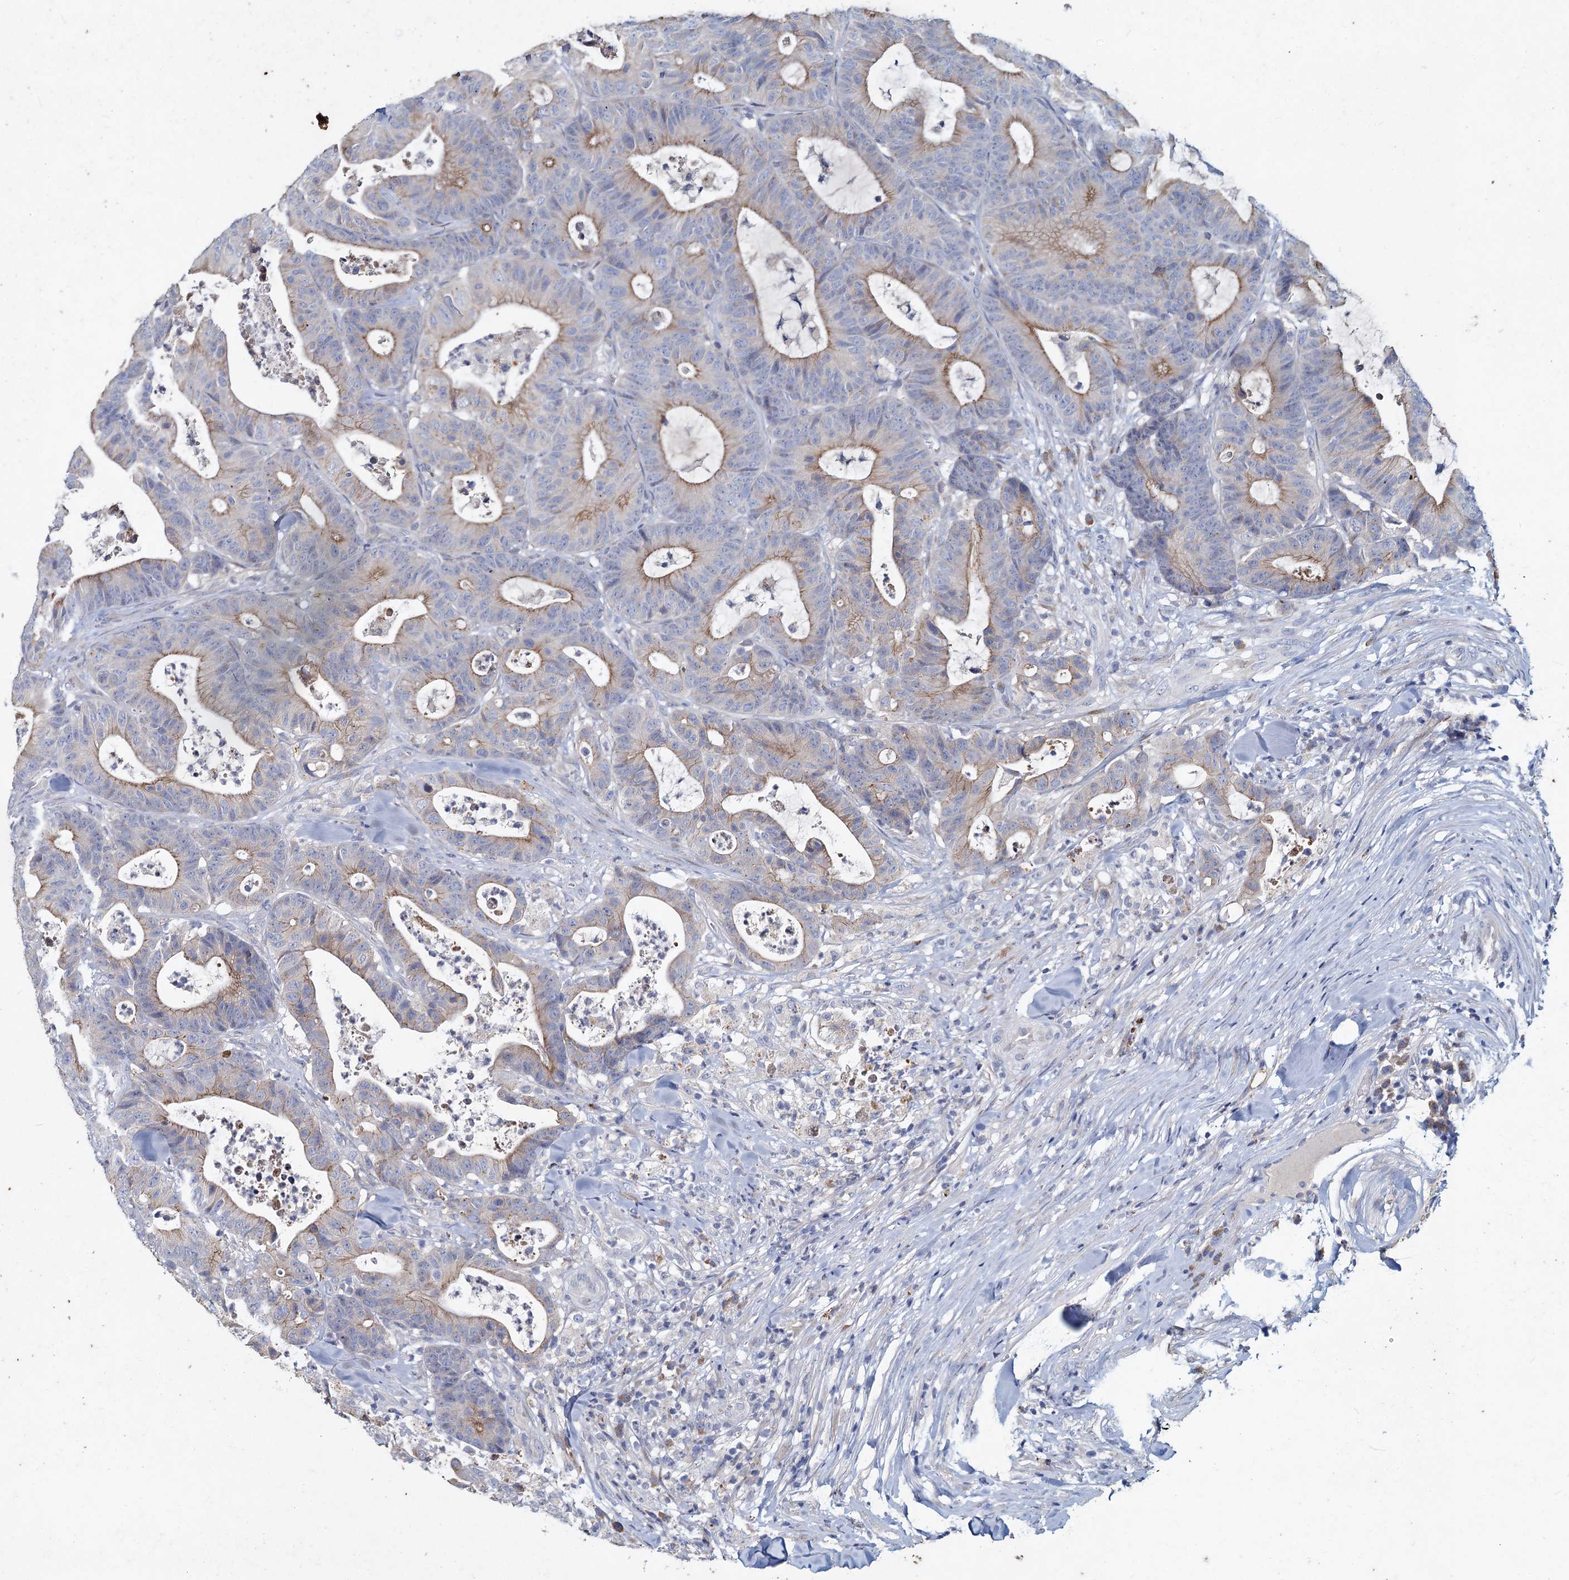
{"staining": {"intensity": "moderate", "quantity": "25%-75%", "location": "cytoplasmic/membranous"}, "tissue": "colorectal cancer", "cell_type": "Tumor cells", "image_type": "cancer", "snomed": [{"axis": "morphology", "description": "Adenocarcinoma, NOS"}, {"axis": "topography", "description": "Colon"}], "caption": "Protein staining exhibits moderate cytoplasmic/membranous positivity in about 25%-75% of tumor cells in adenocarcinoma (colorectal).", "gene": "TMX2", "patient": {"sex": "female", "age": 84}}